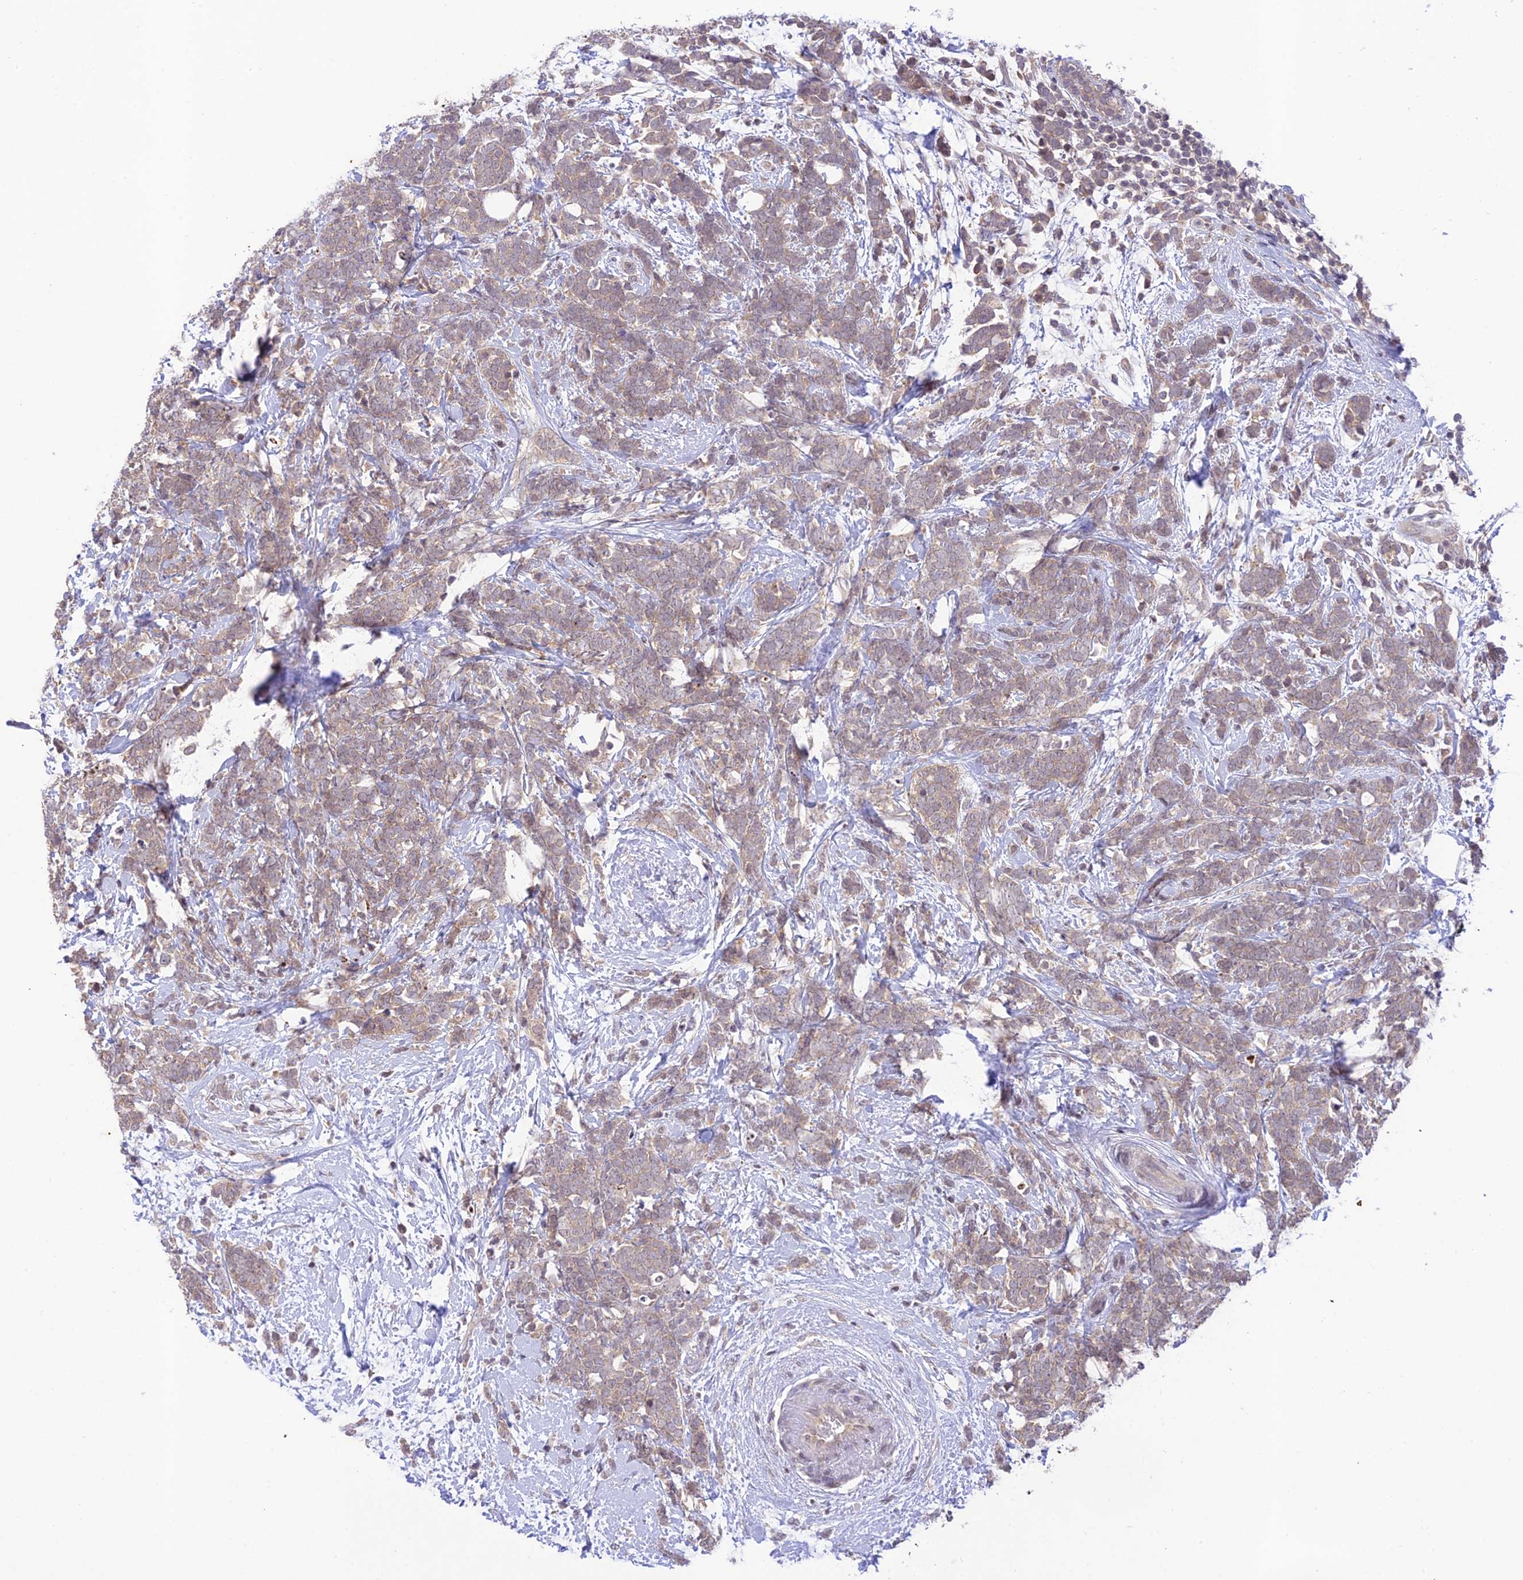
{"staining": {"intensity": "weak", "quantity": ">75%", "location": "cytoplasmic/membranous"}, "tissue": "breast cancer", "cell_type": "Tumor cells", "image_type": "cancer", "snomed": [{"axis": "morphology", "description": "Lobular carcinoma"}, {"axis": "topography", "description": "Breast"}], "caption": "A photomicrograph of human breast cancer stained for a protein demonstrates weak cytoplasmic/membranous brown staining in tumor cells.", "gene": "TEKT1", "patient": {"sex": "female", "age": 58}}